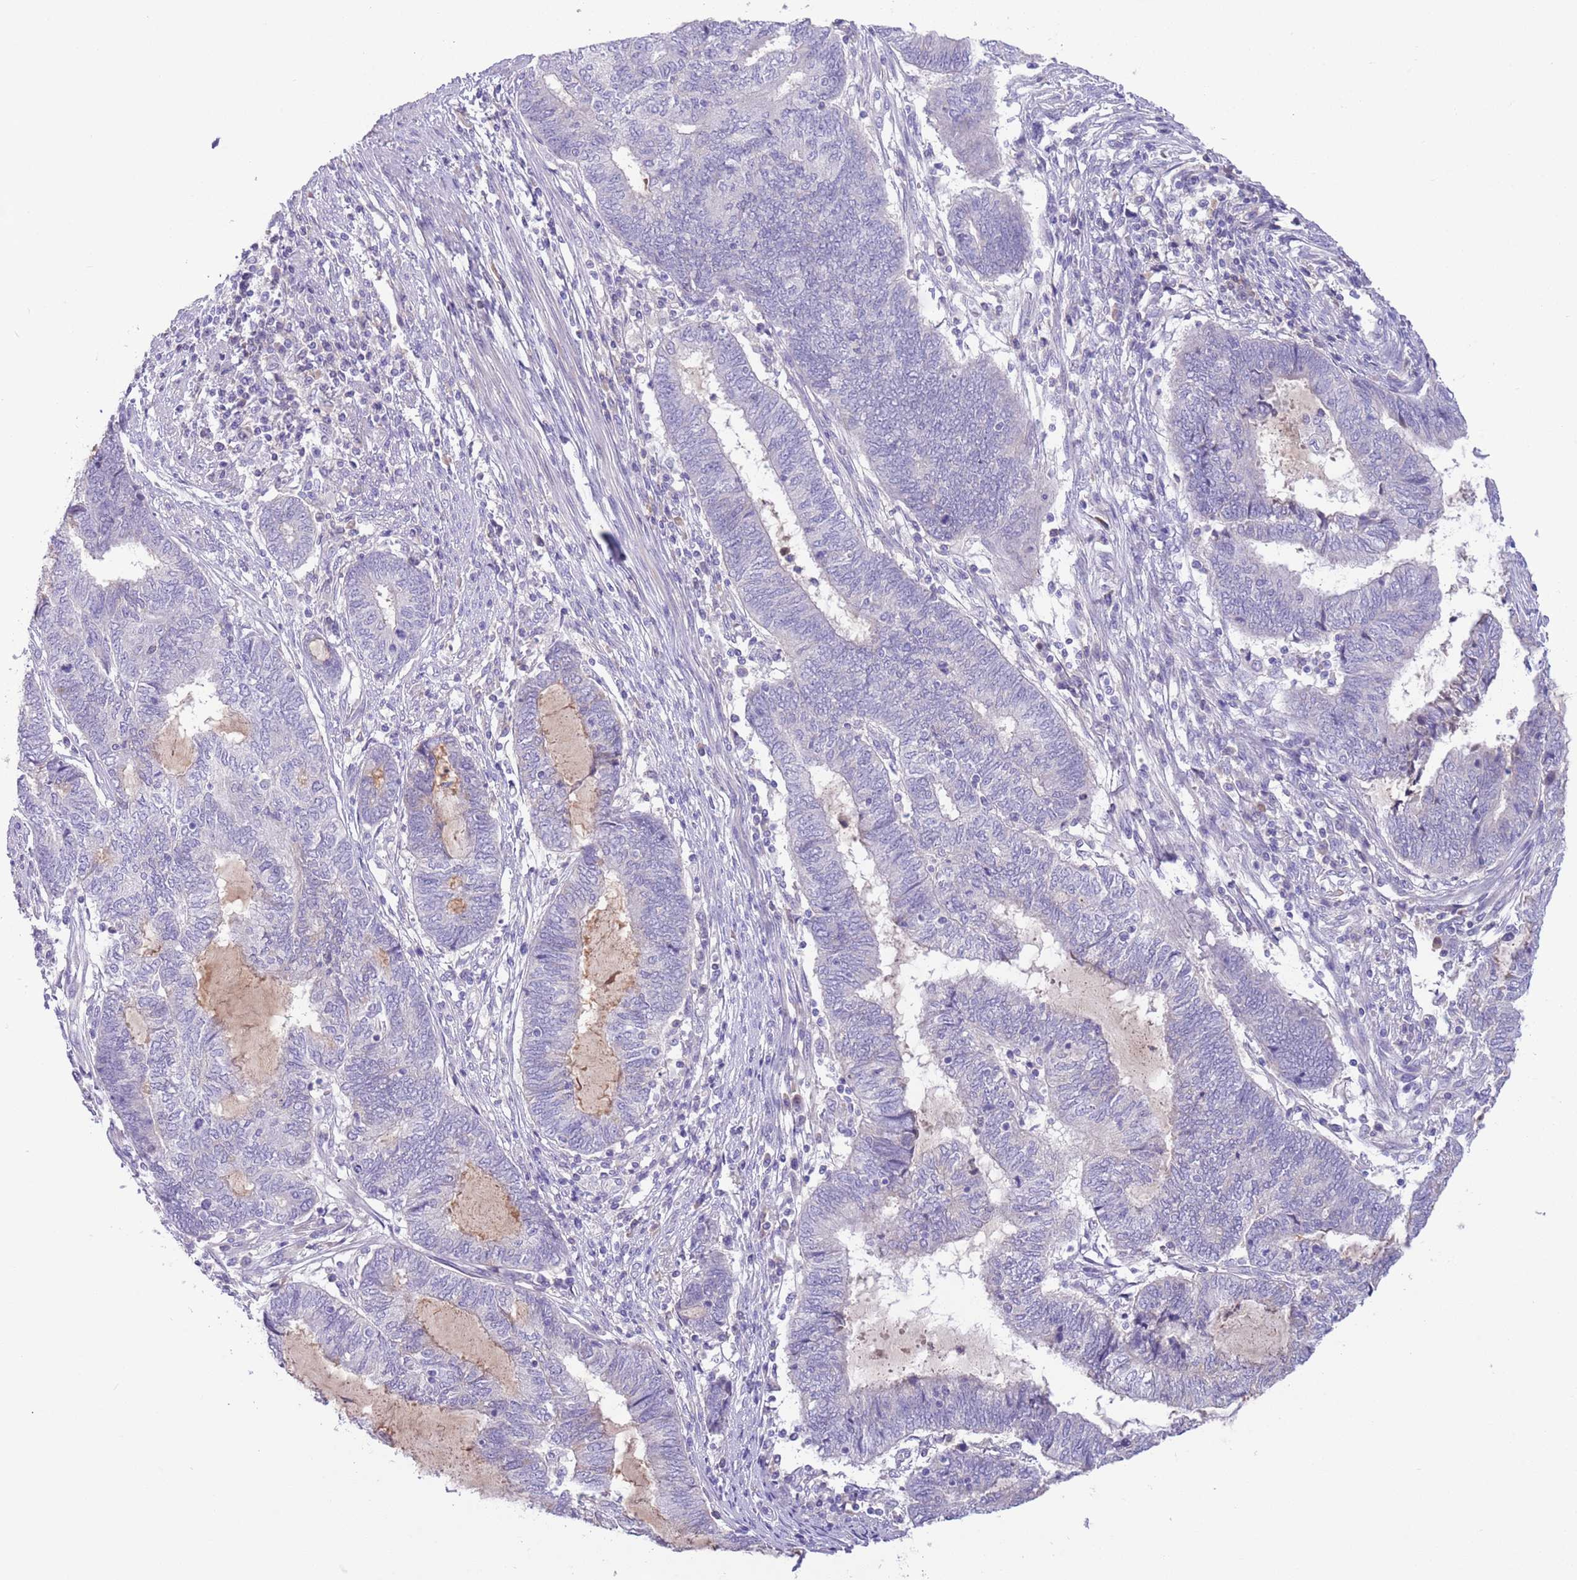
{"staining": {"intensity": "negative", "quantity": "none", "location": "none"}, "tissue": "endometrial cancer", "cell_type": "Tumor cells", "image_type": "cancer", "snomed": [{"axis": "morphology", "description": "Adenocarcinoma, NOS"}, {"axis": "topography", "description": "Uterus"}, {"axis": "topography", "description": "Endometrium"}], "caption": "Tumor cells are negative for brown protein staining in endometrial cancer (adenocarcinoma).", "gene": "IGFL4", "patient": {"sex": "female", "age": 70}}